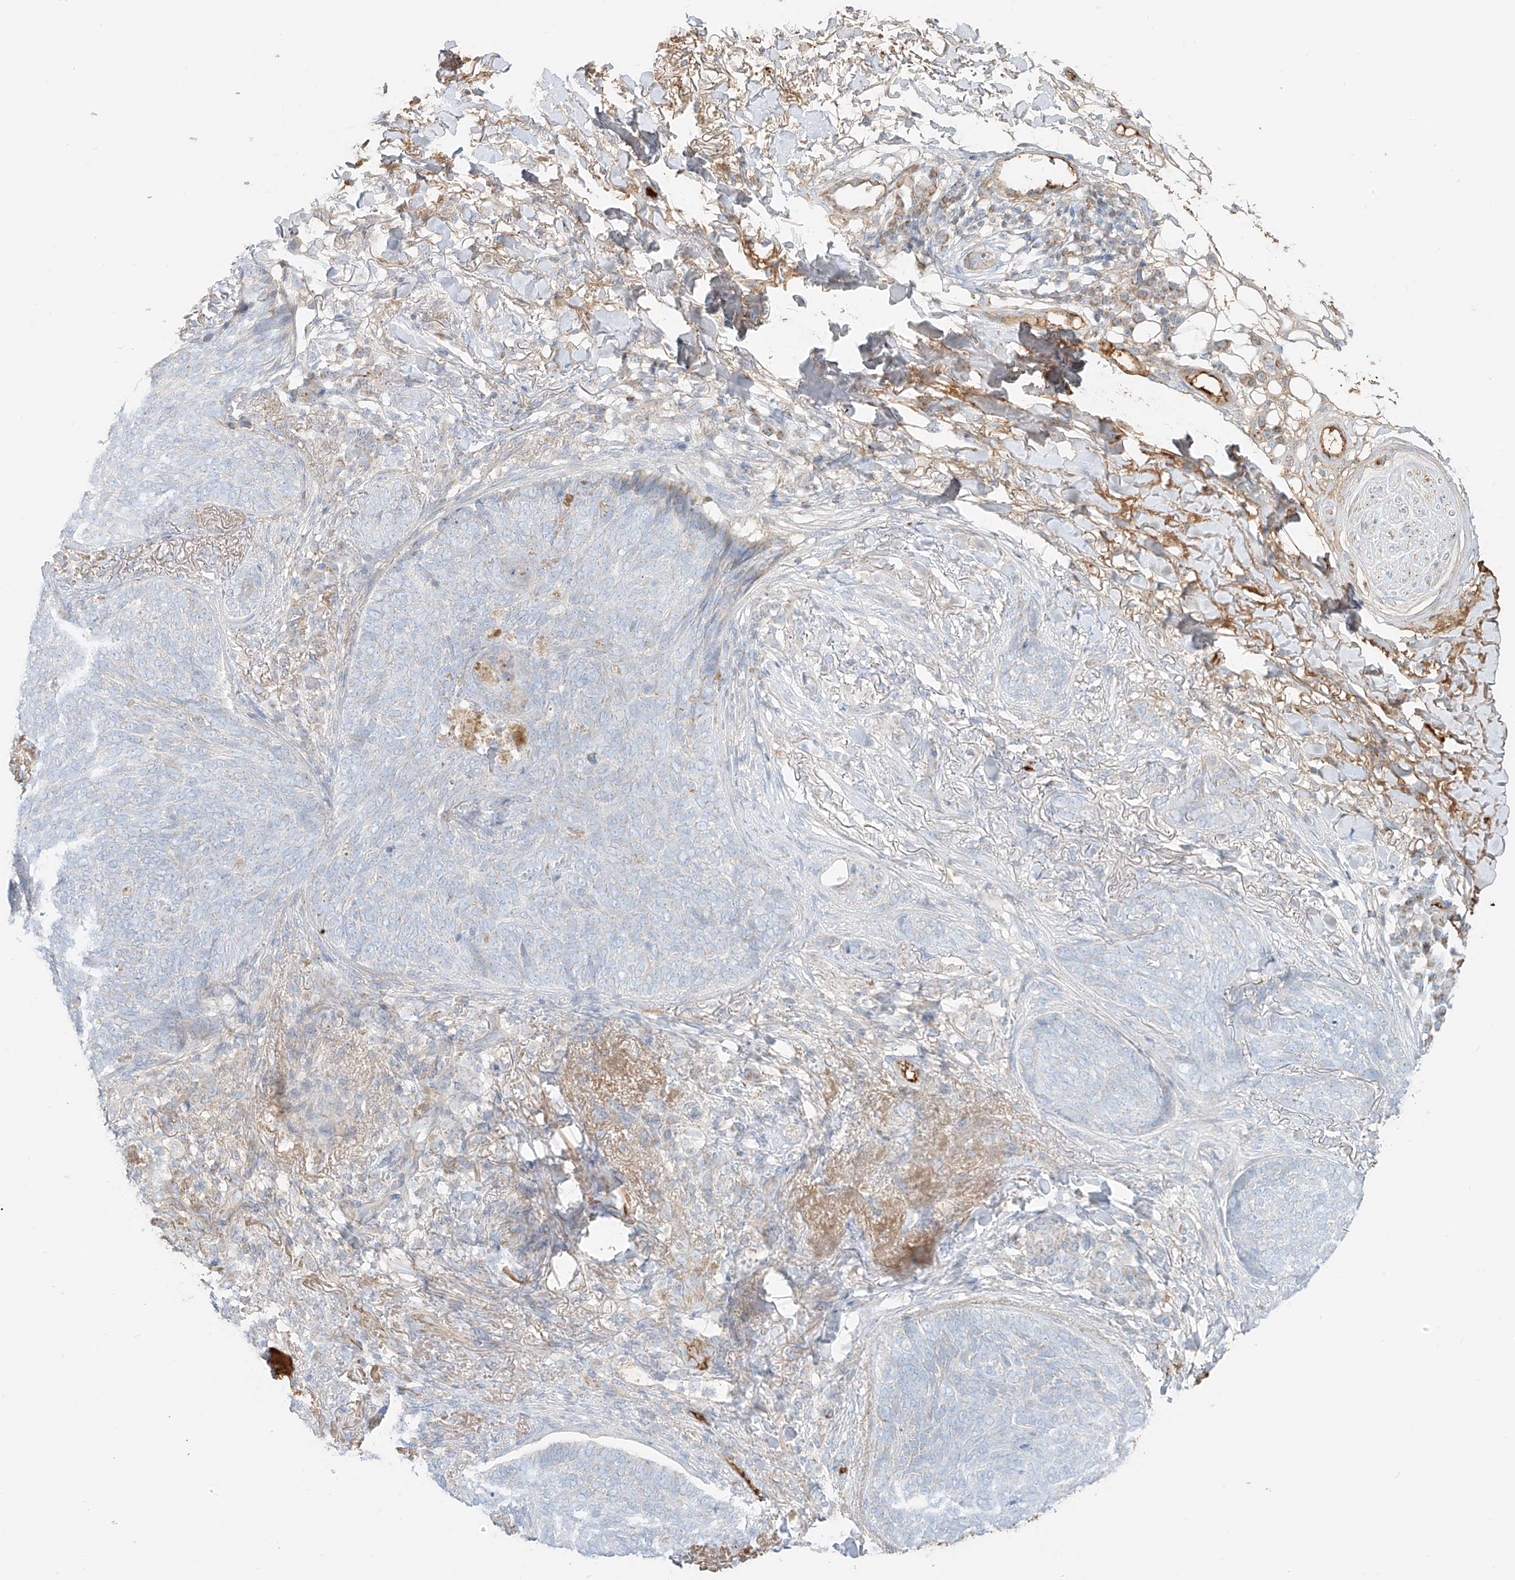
{"staining": {"intensity": "negative", "quantity": "none", "location": "none"}, "tissue": "skin cancer", "cell_type": "Tumor cells", "image_type": "cancer", "snomed": [{"axis": "morphology", "description": "Basal cell carcinoma"}, {"axis": "topography", "description": "Skin"}], "caption": "Tumor cells are negative for protein expression in human skin basal cell carcinoma.", "gene": "OCSTAMP", "patient": {"sex": "male", "age": 85}}